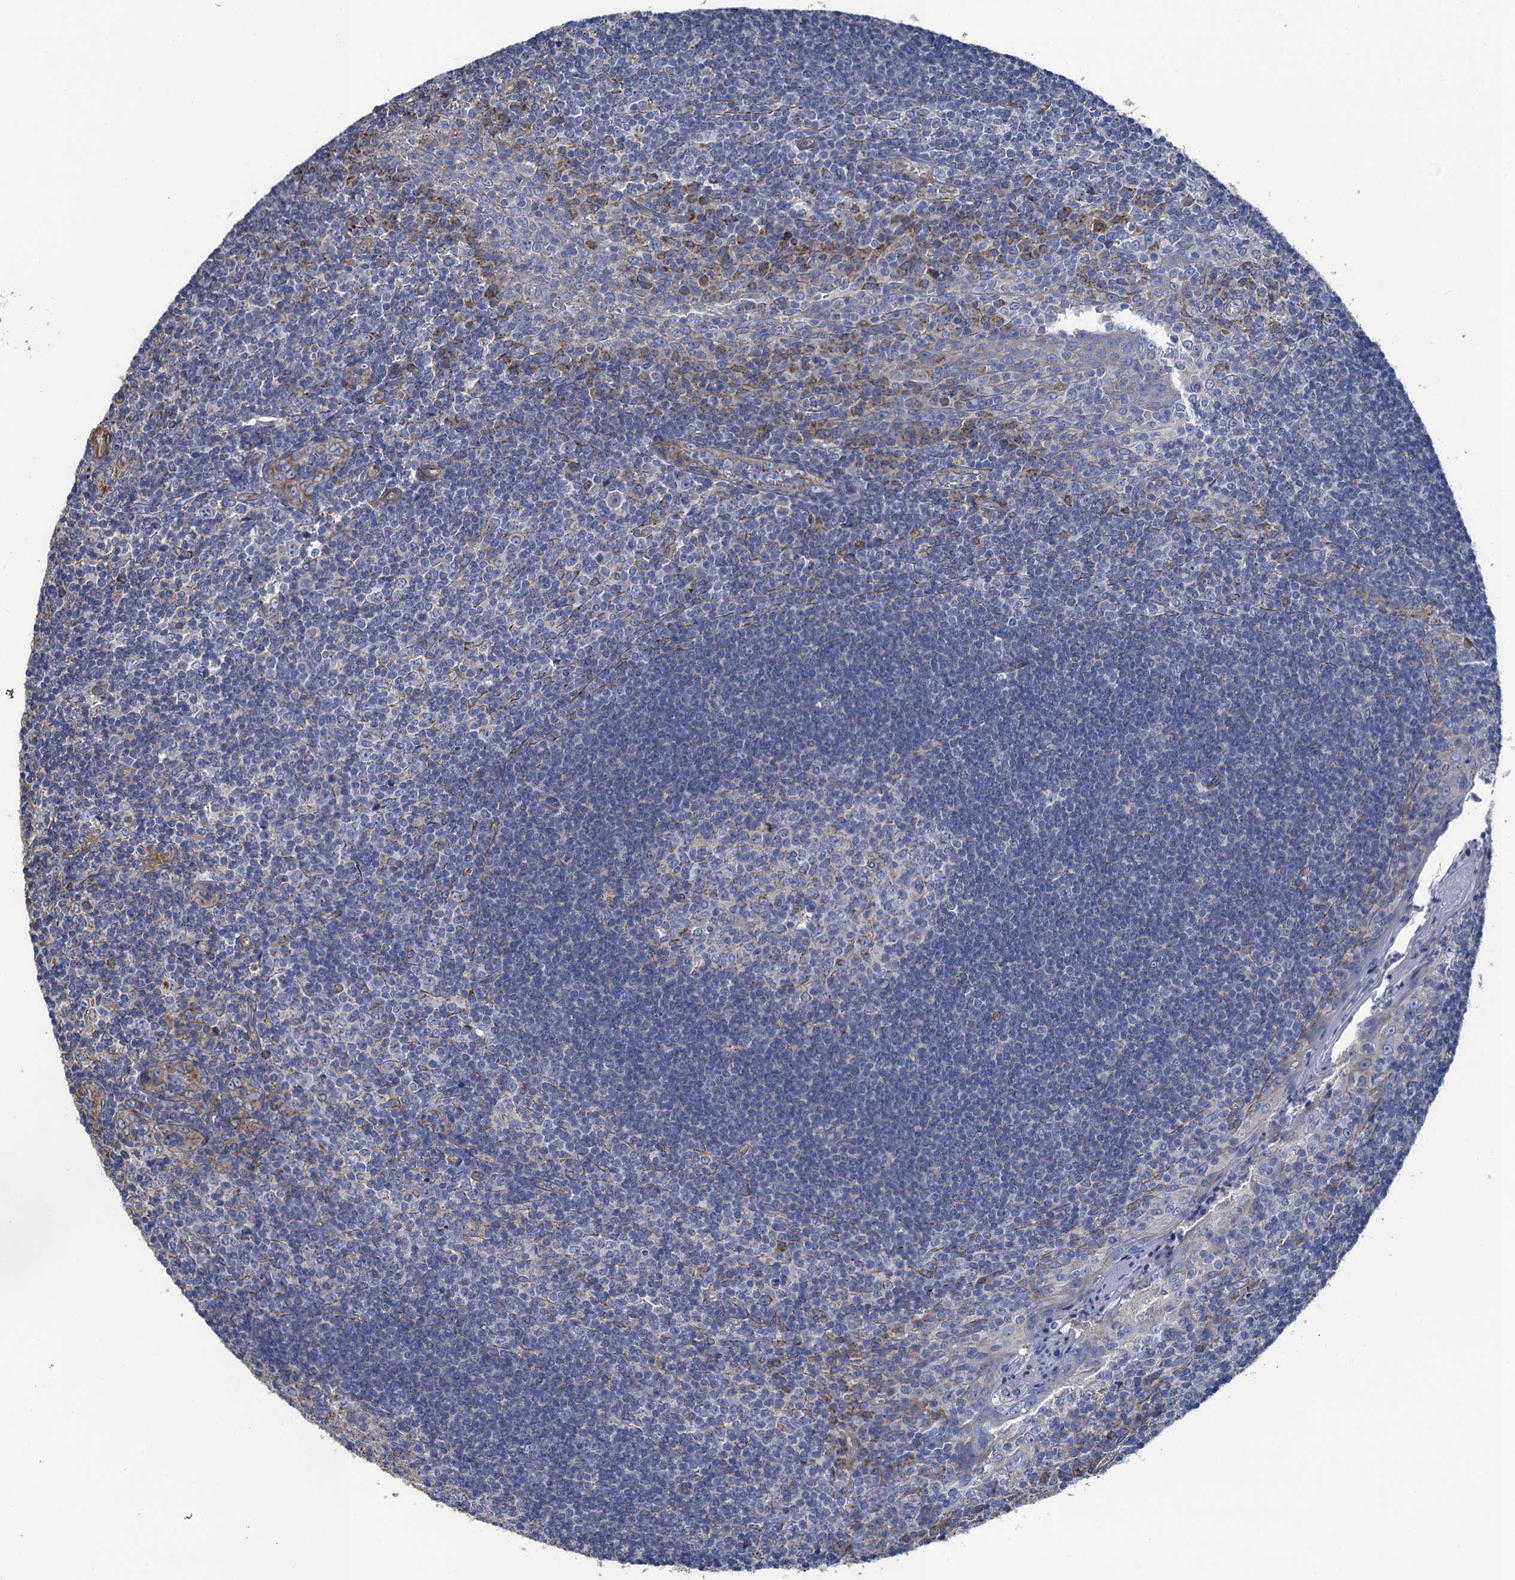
{"staining": {"intensity": "negative", "quantity": "none", "location": "none"}, "tissue": "tonsil", "cell_type": "Germinal center cells", "image_type": "normal", "snomed": [{"axis": "morphology", "description": "Normal tissue, NOS"}, {"axis": "topography", "description": "Tonsil"}], "caption": "Germinal center cells show no significant expression in normal tonsil. Nuclei are stained in blue.", "gene": "ENSG00000260643", "patient": {"sex": "male", "age": 27}}